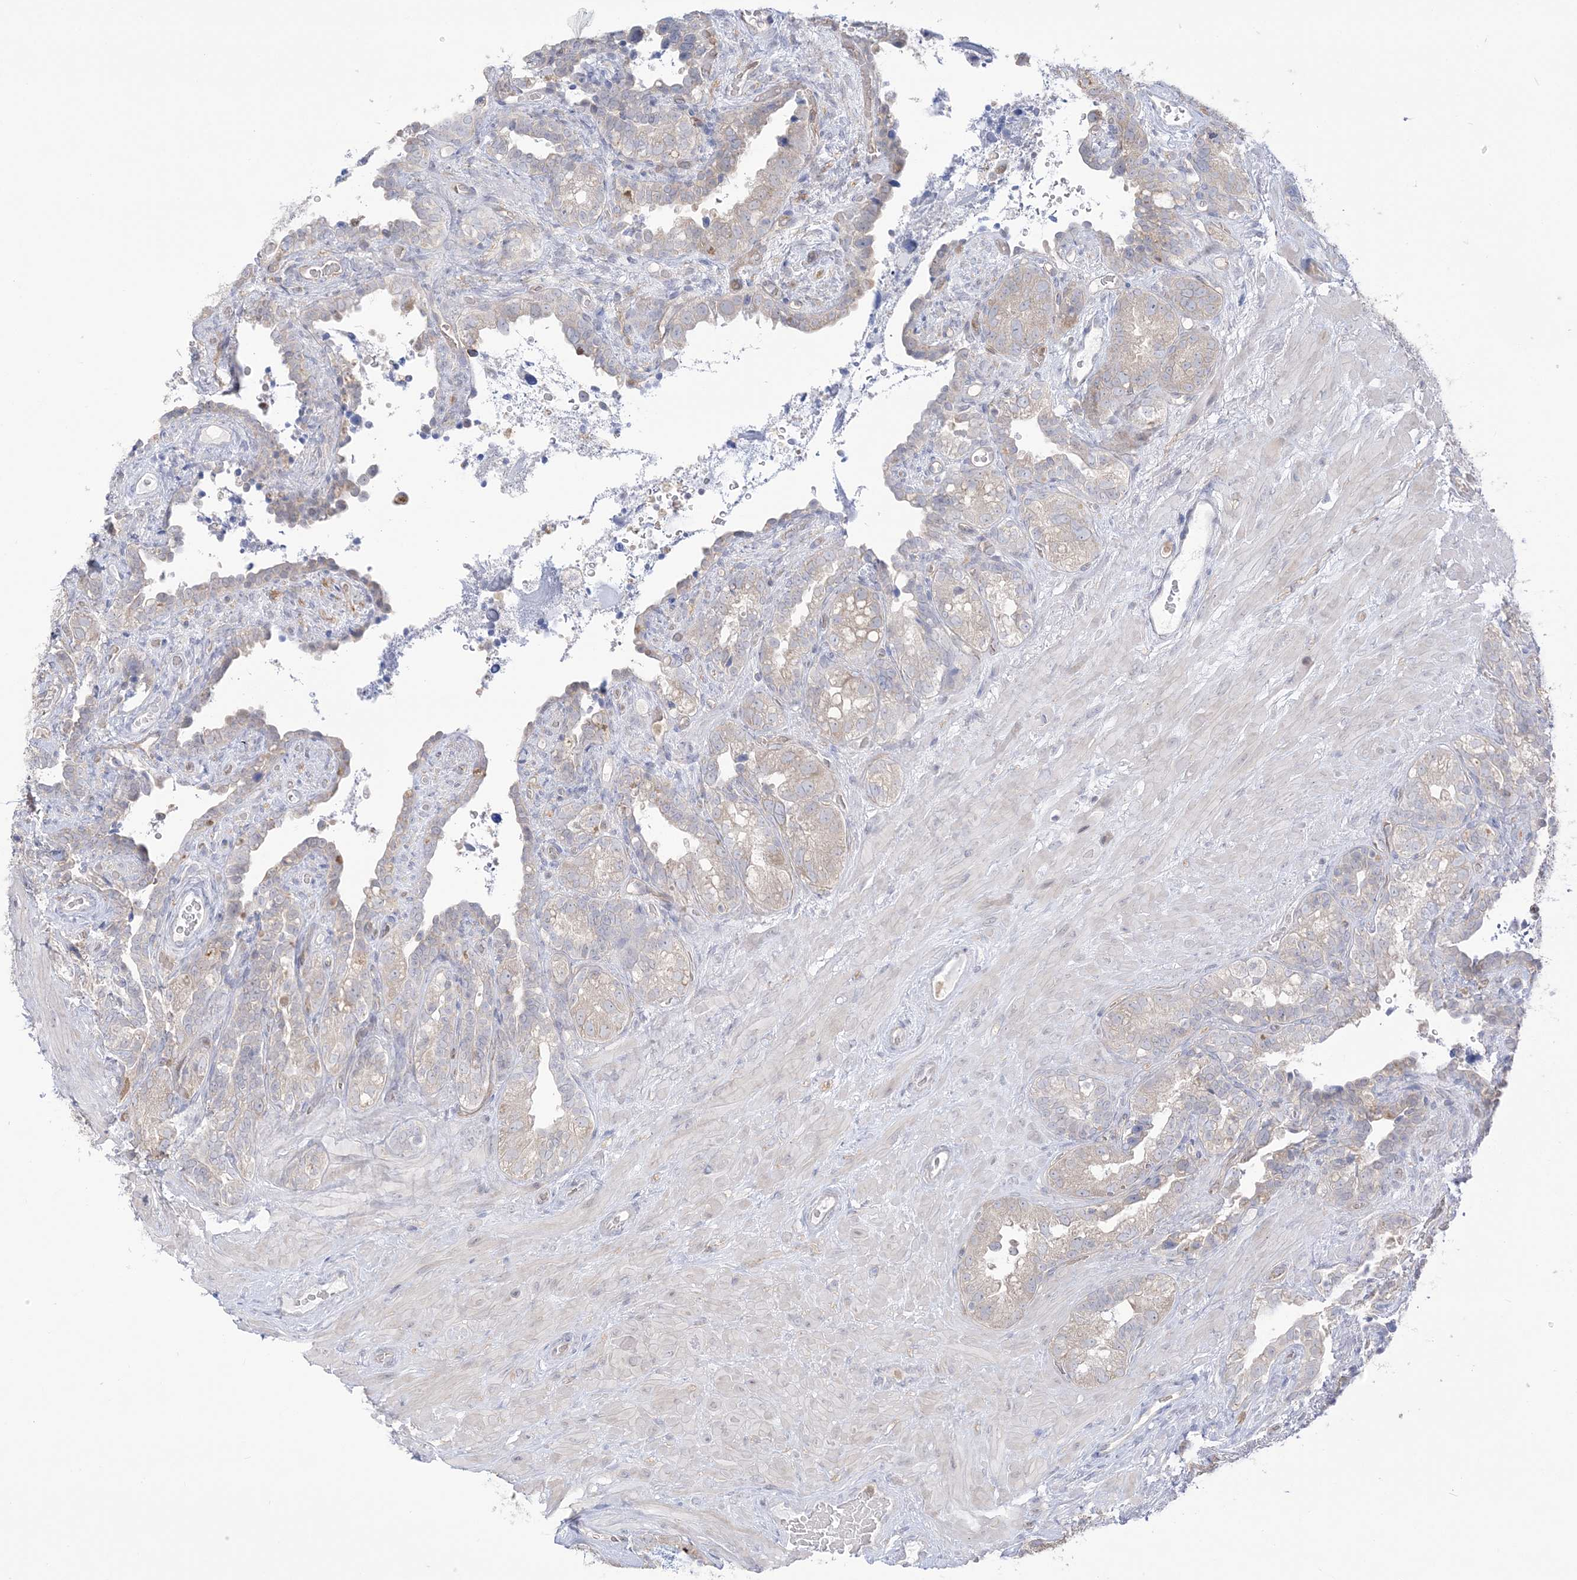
{"staining": {"intensity": "negative", "quantity": "none", "location": "none"}, "tissue": "seminal vesicle", "cell_type": "Glandular cells", "image_type": "normal", "snomed": [{"axis": "morphology", "description": "Normal tissue, NOS"}, {"axis": "topography", "description": "Seminal veicle"}, {"axis": "topography", "description": "Peripheral nerve tissue"}], "caption": "This is an IHC histopathology image of unremarkable human seminal vesicle. There is no positivity in glandular cells.", "gene": "FARSB", "patient": {"sex": "male", "age": 67}}